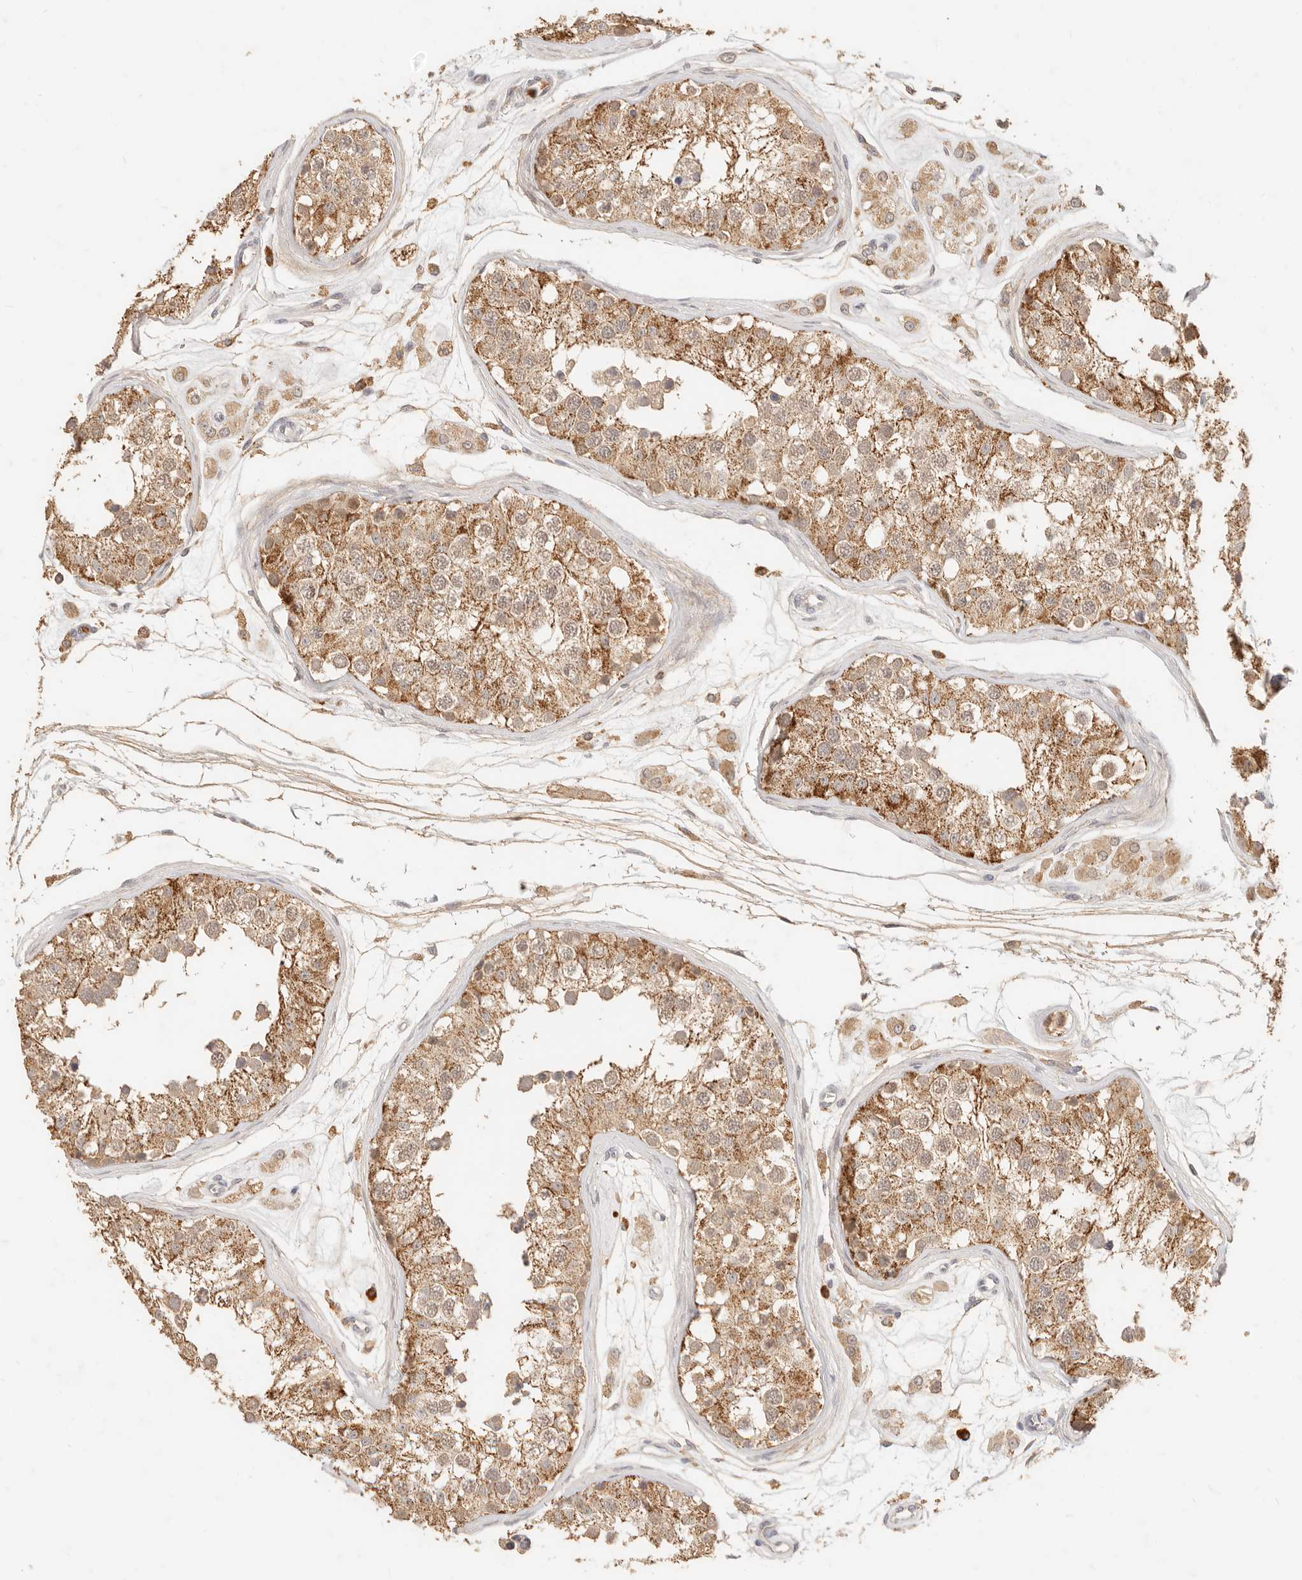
{"staining": {"intensity": "moderate", "quantity": ">75%", "location": "cytoplasmic/membranous"}, "tissue": "testis", "cell_type": "Cells in seminiferous ducts", "image_type": "normal", "snomed": [{"axis": "morphology", "description": "Normal tissue, NOS"}, {"axis": "morphology", "description": "Adenocarcinoma, metastatic, NOS"}, {"axis": "topography", "description": "Testis"}], "caption": "Immunohistochemical staining of benign human testis shows >75% levels of moderate cytoplasmic/membranous protein staining in about >75% of cells in seminiferous ducts. (IHC, brightfield microscopy, high magnification).", "gene": "TMTC2", "patient": {"sex": "male", "age": 26}}